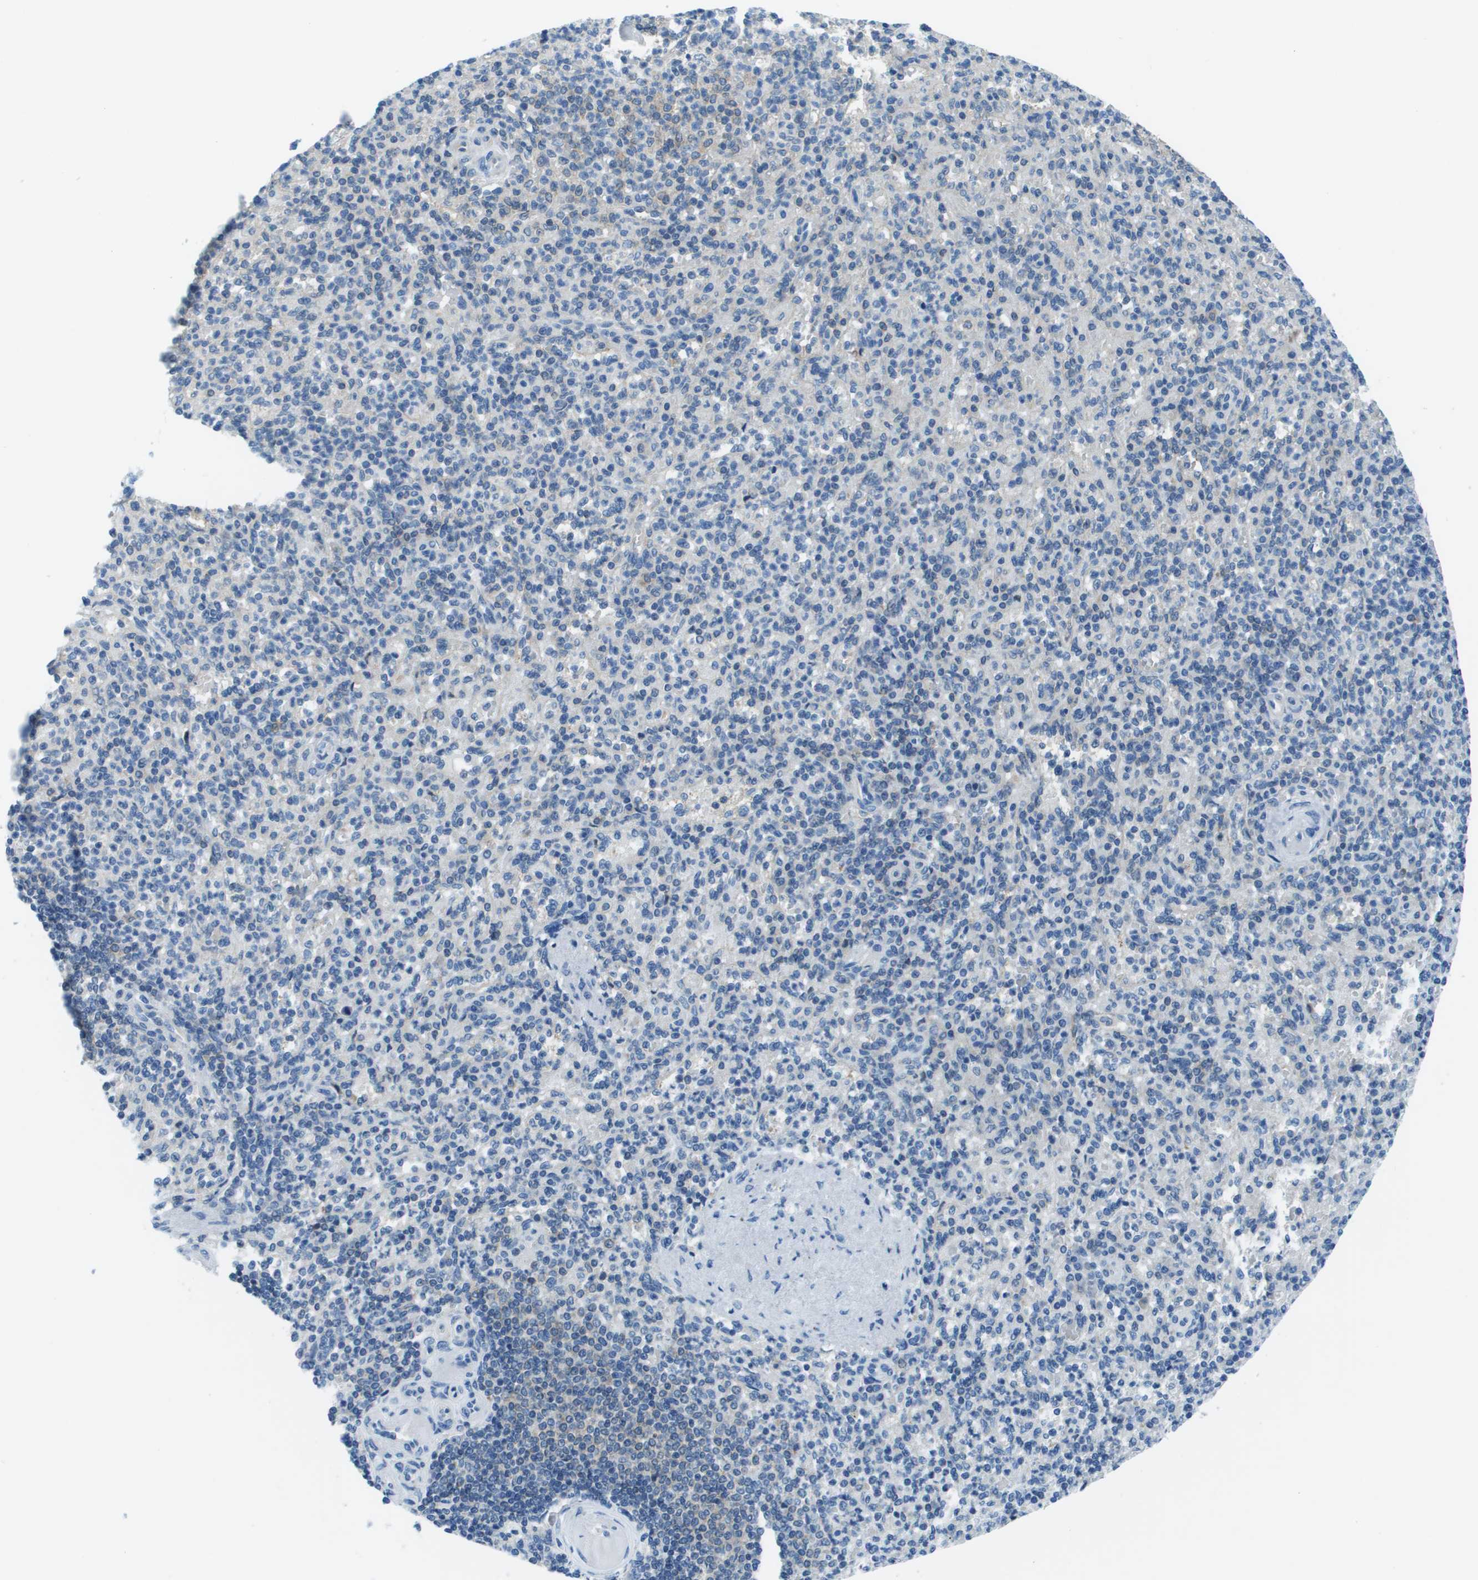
{"staining": {"intensity": "negative", "quantity": "none", "location": "none"}, "tissue": "spleen", "cell_type": "Cells in red pulp", "image_type": "normal", "snomed": [{"axis": "morphology", "description": "Normal tissue, NOS"}, {"axis": "topography", "description": "Spleen"}], "caption": "Immunohistochemical staining of benign human spleen displays no significant positivity in cells in red pulp.", "gene": "STIP1", "patient": {"sex": "female", "age": 74}}